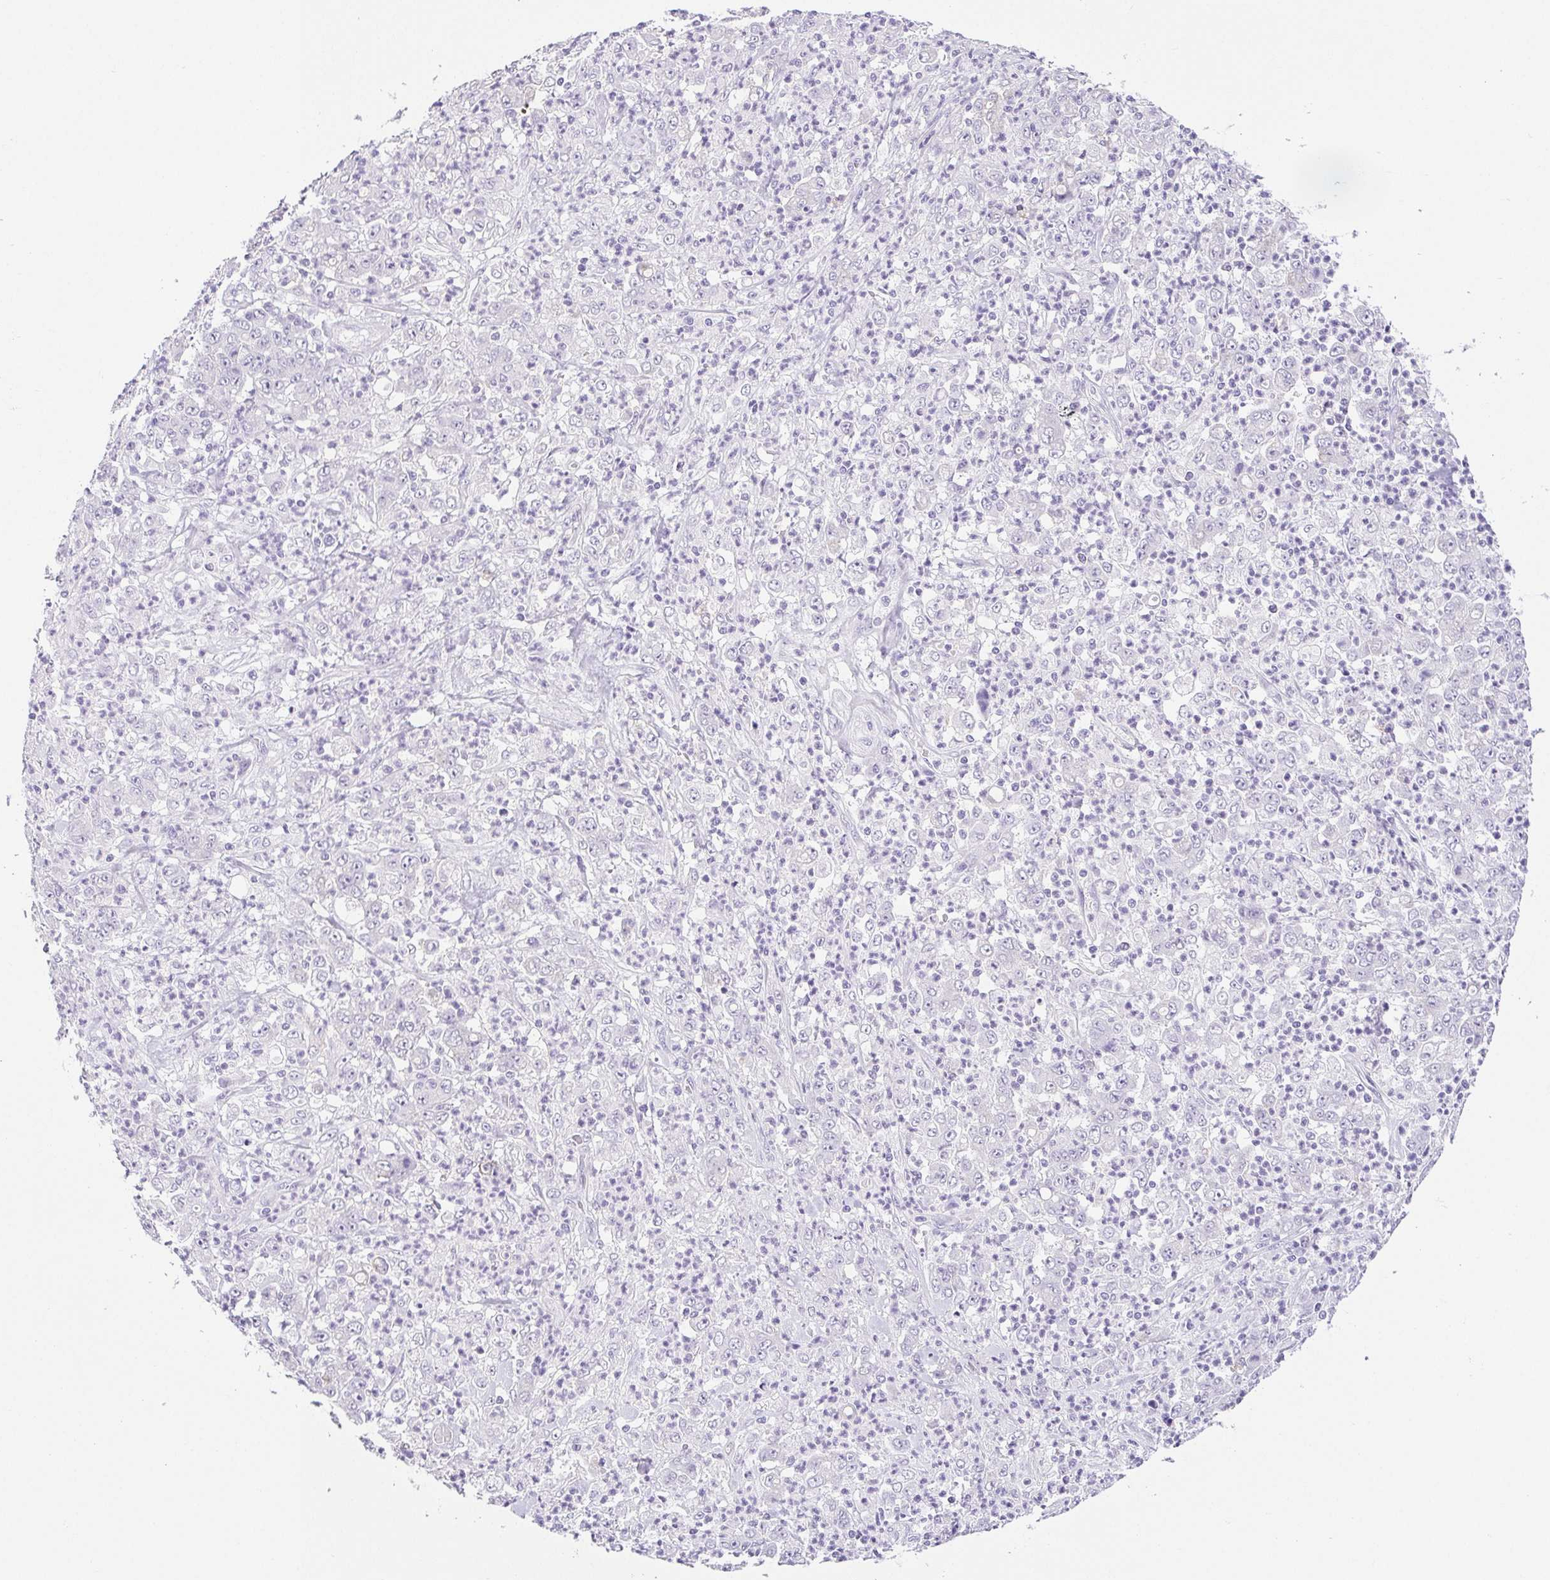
{"staining": {"intensity": "negative", "quantity": "none", "location": "none"}, "tissue": "stomach cancer", "cell_type": "Tumor cells", "image_type": "cancer", "snomed": [{"axis": "morphology", "description": "Adenocarcinoma, NOS"}, {"axis": "topography", "description": "Stomach, lower"}], "caption": "The IHC photomicrograph has no significant positivity in tumor cells of stomach cancer tissue.", "gene": "HLA-G", "patient": {"sex": "female", "age": 71}}